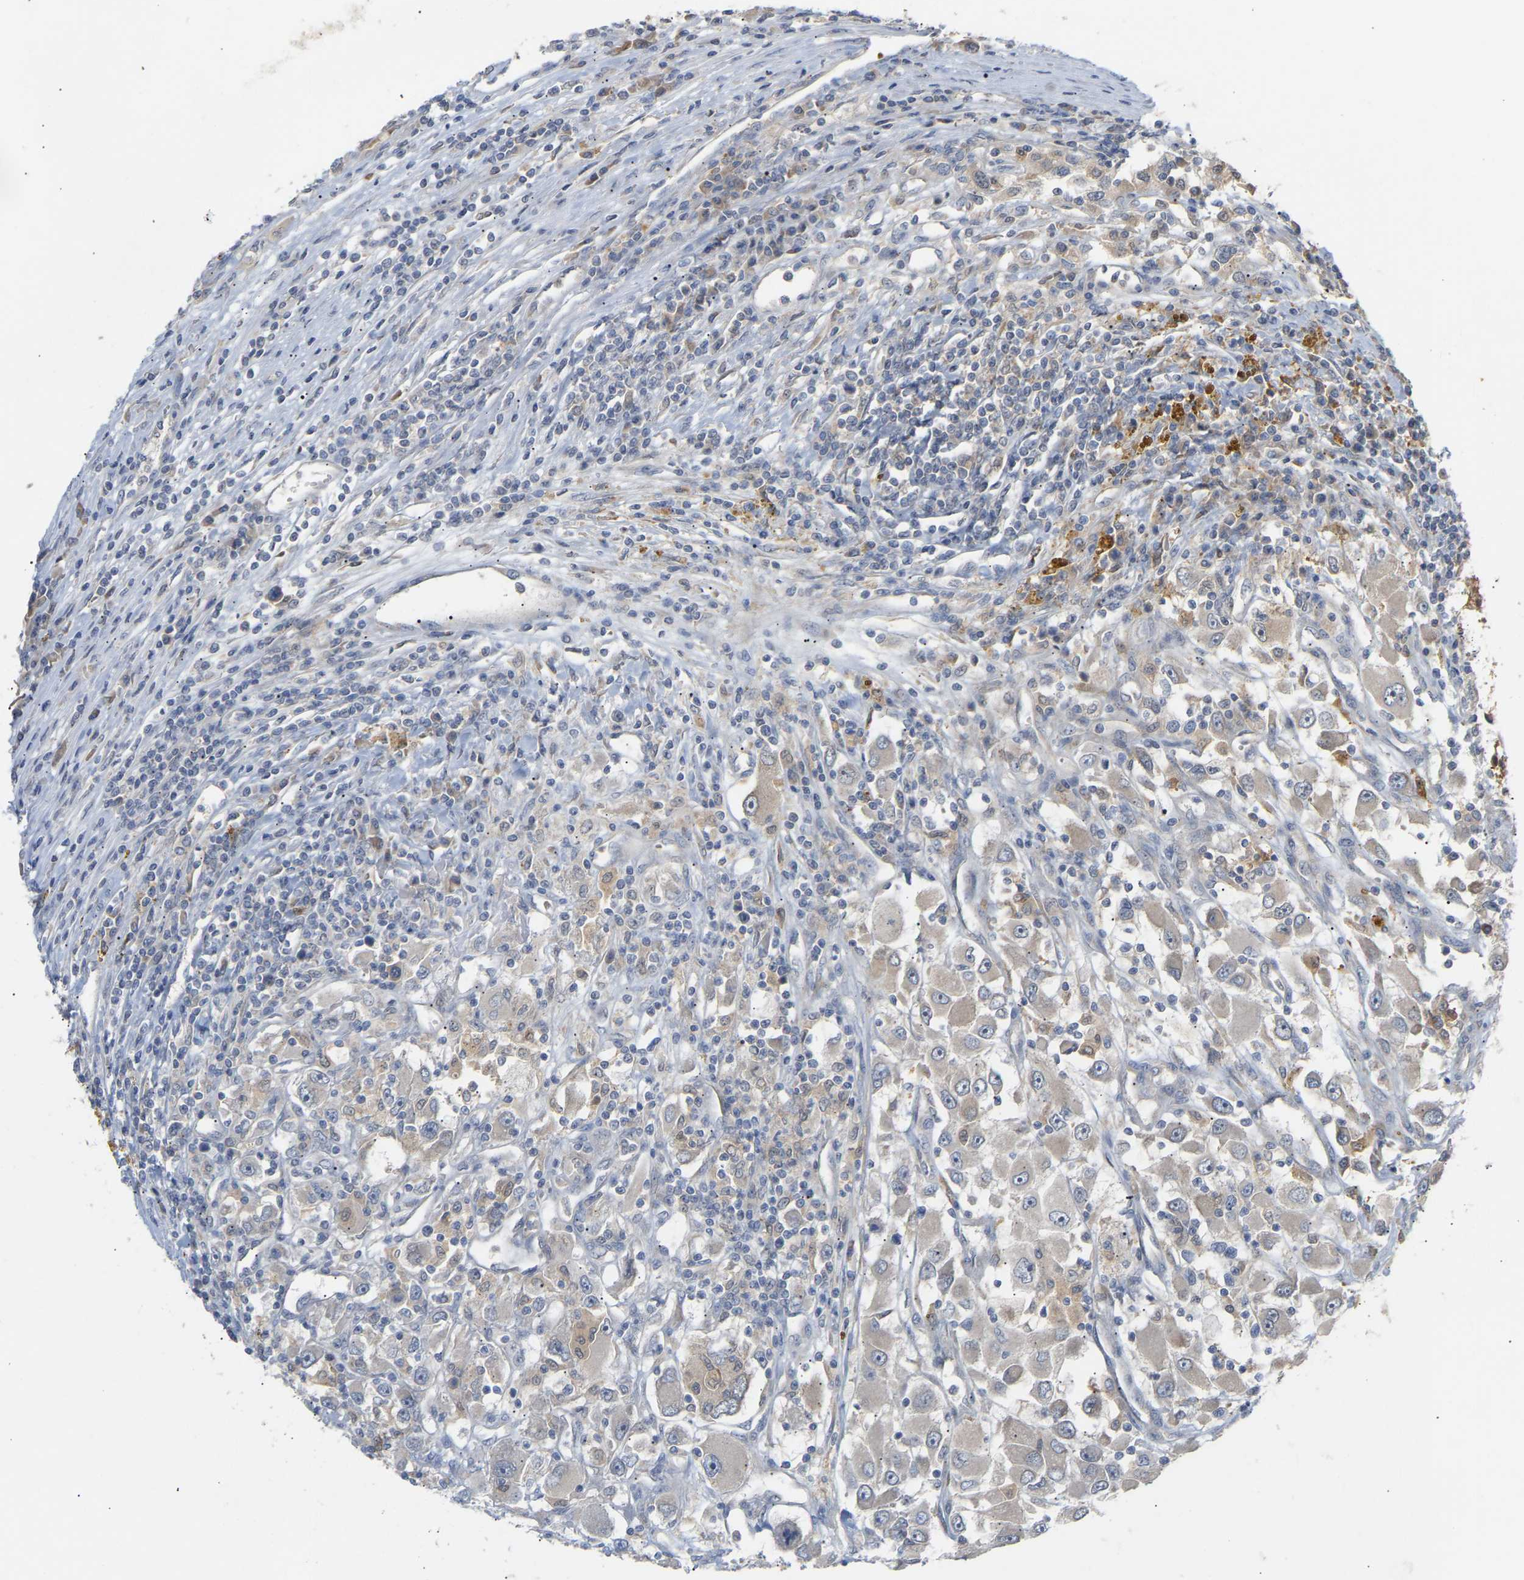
{"staining": {"intensity": "weak", "quantity": "<25%", "location": "cytoplasmic/membranous"}, "tissue": "renal cancer", "cell_type": "Tumor cells", "image_type": "cancer", "snomed": [{"axis": "morphology", "description": "Adenocarcinoma, NOS"}, {"axis": "topography", "description": "Kidney"}], "caption": "DAB immunohistochemical staining of renal cancer shows no significant expression in tumor cells.", "gene": "TPMT", "patient": {"sex": "female", "age": 52}}